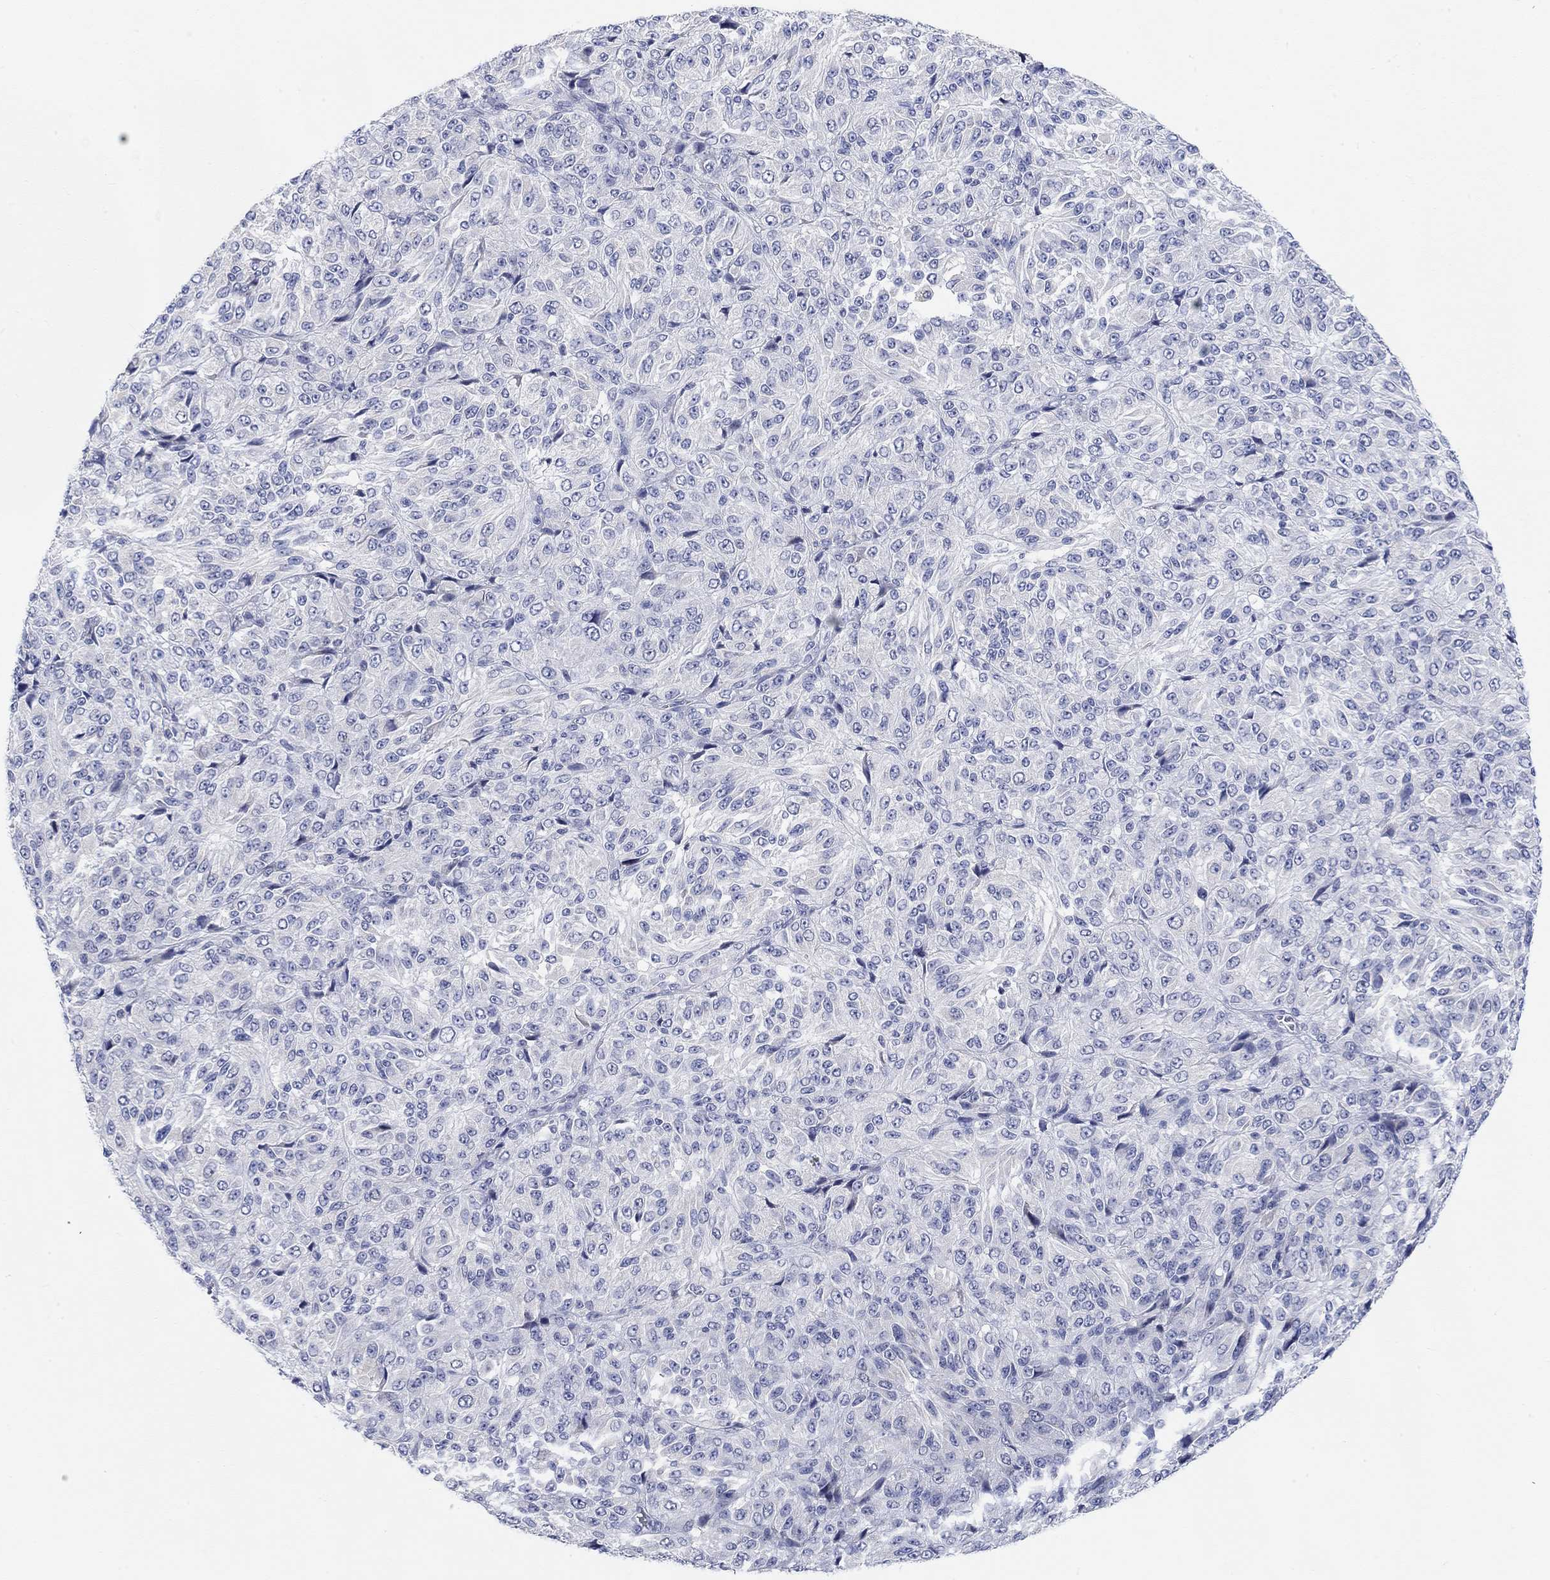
{"staining": {"intensity": "negative", "quantity": "none", "location": "none"}, "tissue": "melanoma", "cell_type": "Tumor cells", "image_type": "cancer", "snomed": [{"axis": "morphology", "description": "Malignant melanoma, Metastatic site"}, {"axis": "topography", "description": "Brain"}], "caption": "An immunohistochemistry (IHC) photomicrograph of malignant melanoma (metastatic site) is shown. There is no staining in tumor cells of malignant melanoma (metastatic site).", "gene": "ATP6V1E2", "patient": {"sex": "female", "age": 56}}